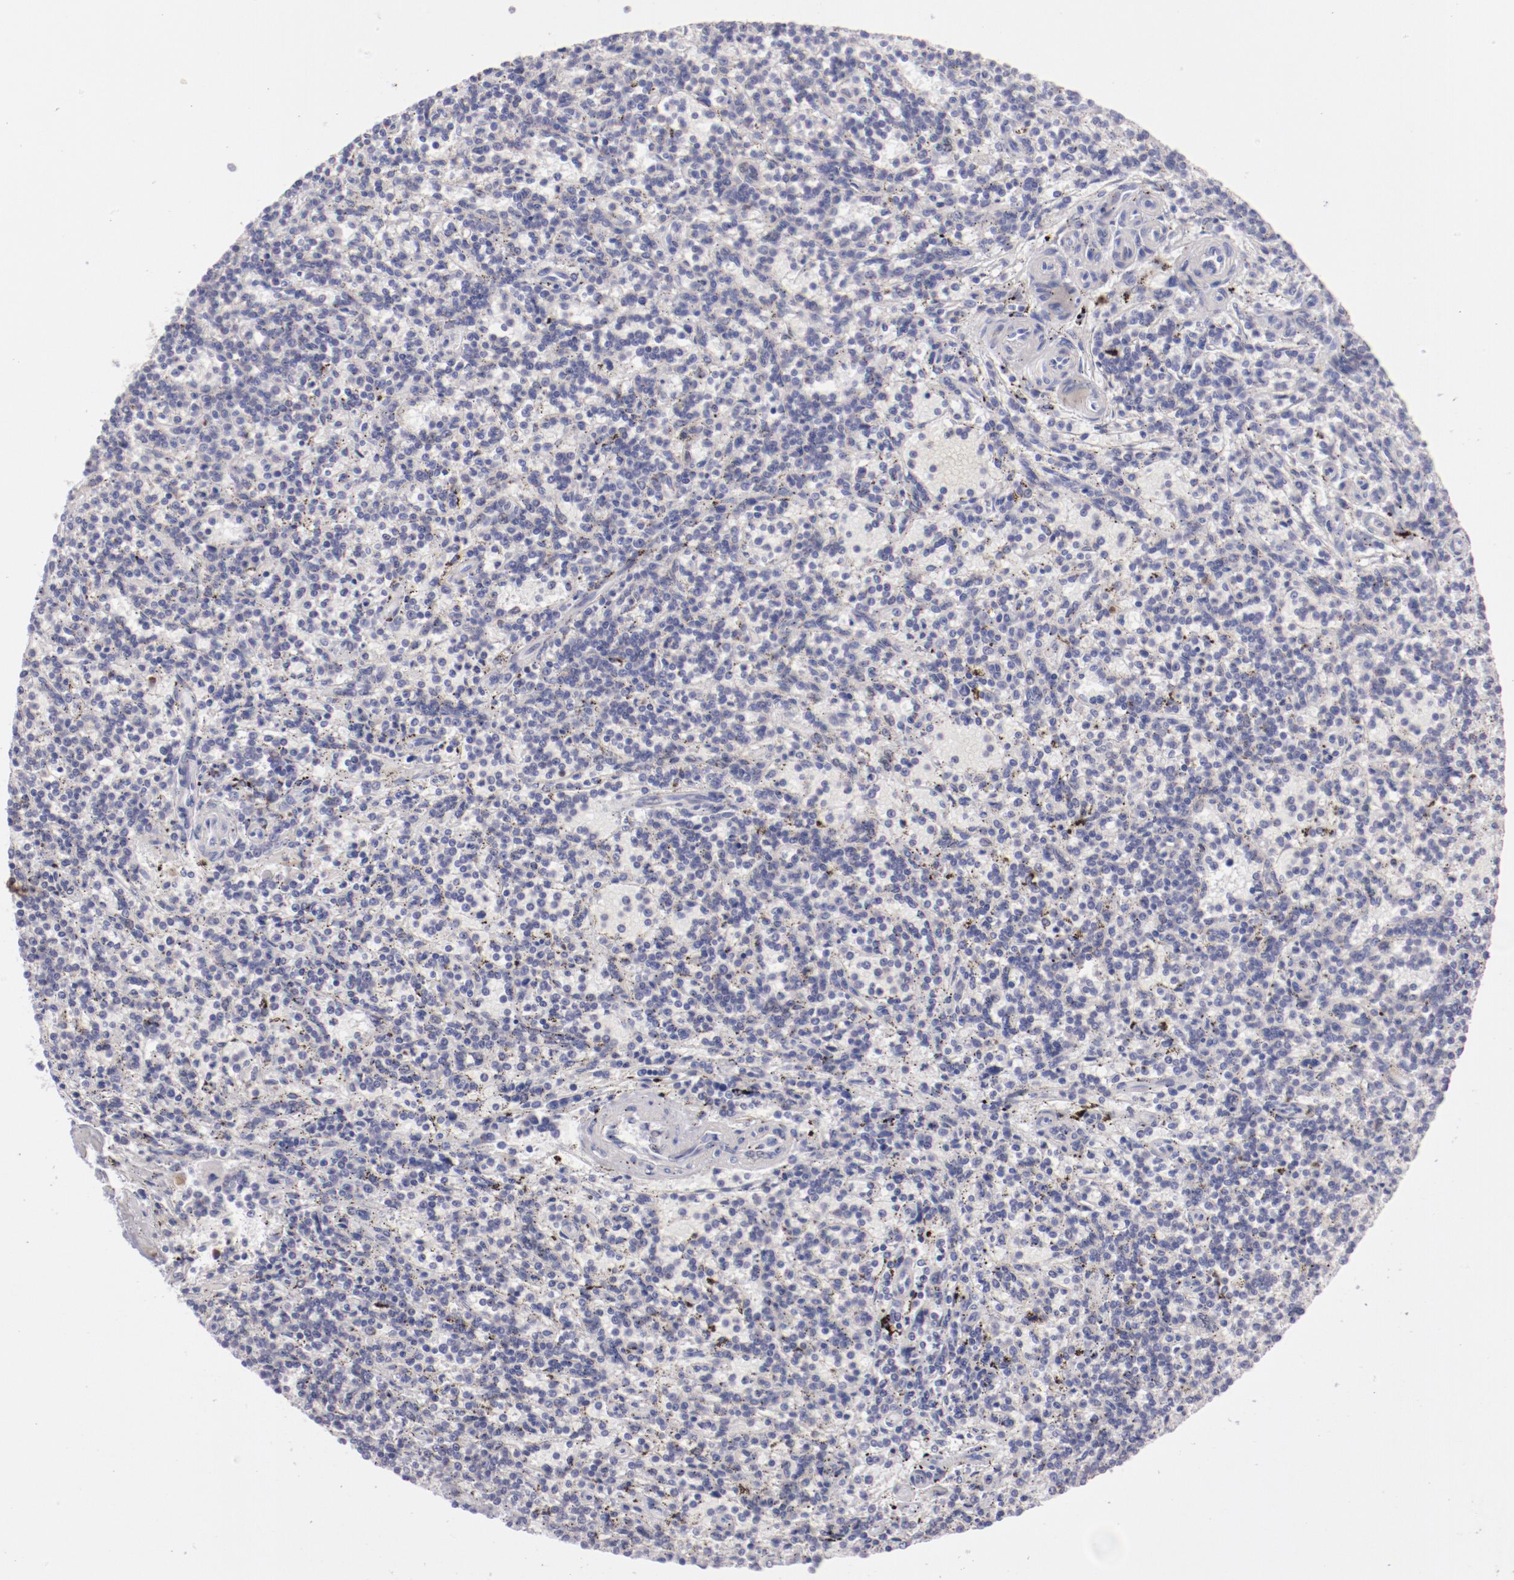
{"staining": {"intensity": "negative", "quantity": "none", "location": "none"}, "tissue": "lymphoma", "cell_type": "Tumor cells", "image_type": "cancer", "snomed": [{"axis": "morphology", "description": "Malignant lymphoma, non-Hodgkin's type, Low grade"}, {"axis": "topography", "description": "Spleen"}], "caption": "DAB (3,3'-diaminobenzidine) immunohistochemical staining of low-grade malignant lymphoma, non-Hodgkin's type demonstrates no significant positivity in tumor cells. (Stains: DAB (3,3'-diaminobenzidine) immunohistochemistry with hematoxylin counter stain, Microscopy: brightfield microscopy at high magnification).", "gene": "TRAF3", "patient": {"sex": "male", "age": 73}}